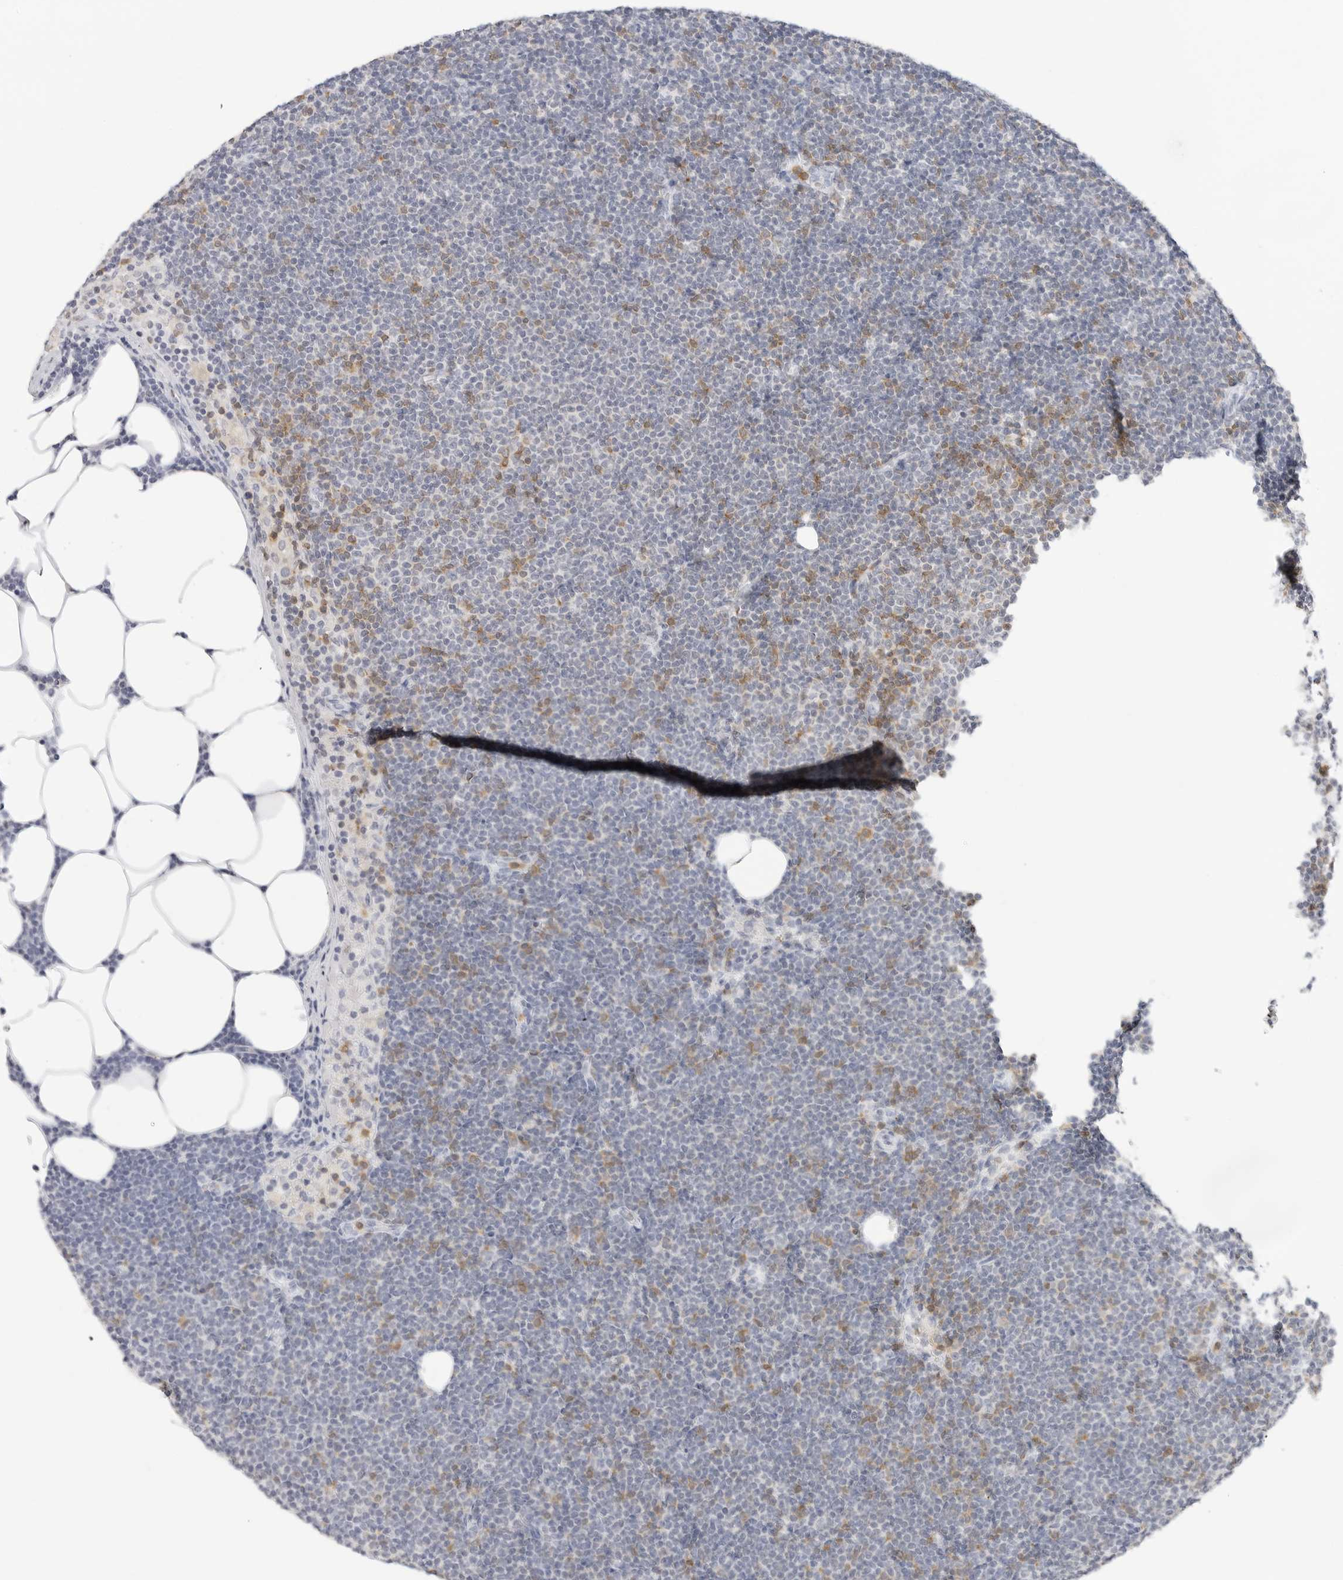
{"staining": {"intensity": "negative", "quantity": "none", "location": "none"}, "tissue": "lymphoma", "cell_type": "Tumor cells", "image_type": "cancer", "snomed": [{"axis": "morphology", "description": "Malignant lymphoma, non-Hodgkin's type, Low grade"}, {"axis": "topography", "description": "Lymph node"}], "caption": "Immunohistochemistry image of neoplastic tissue: lymphoma stained with DAB (3,3'-diaminobenzidine) shows no significant protein staining in tumor cells. (DAB immunohistochemistry, high magnification).", "gene": "SLC9A3R1", "patient": {"sex": "female", "age": 53}}